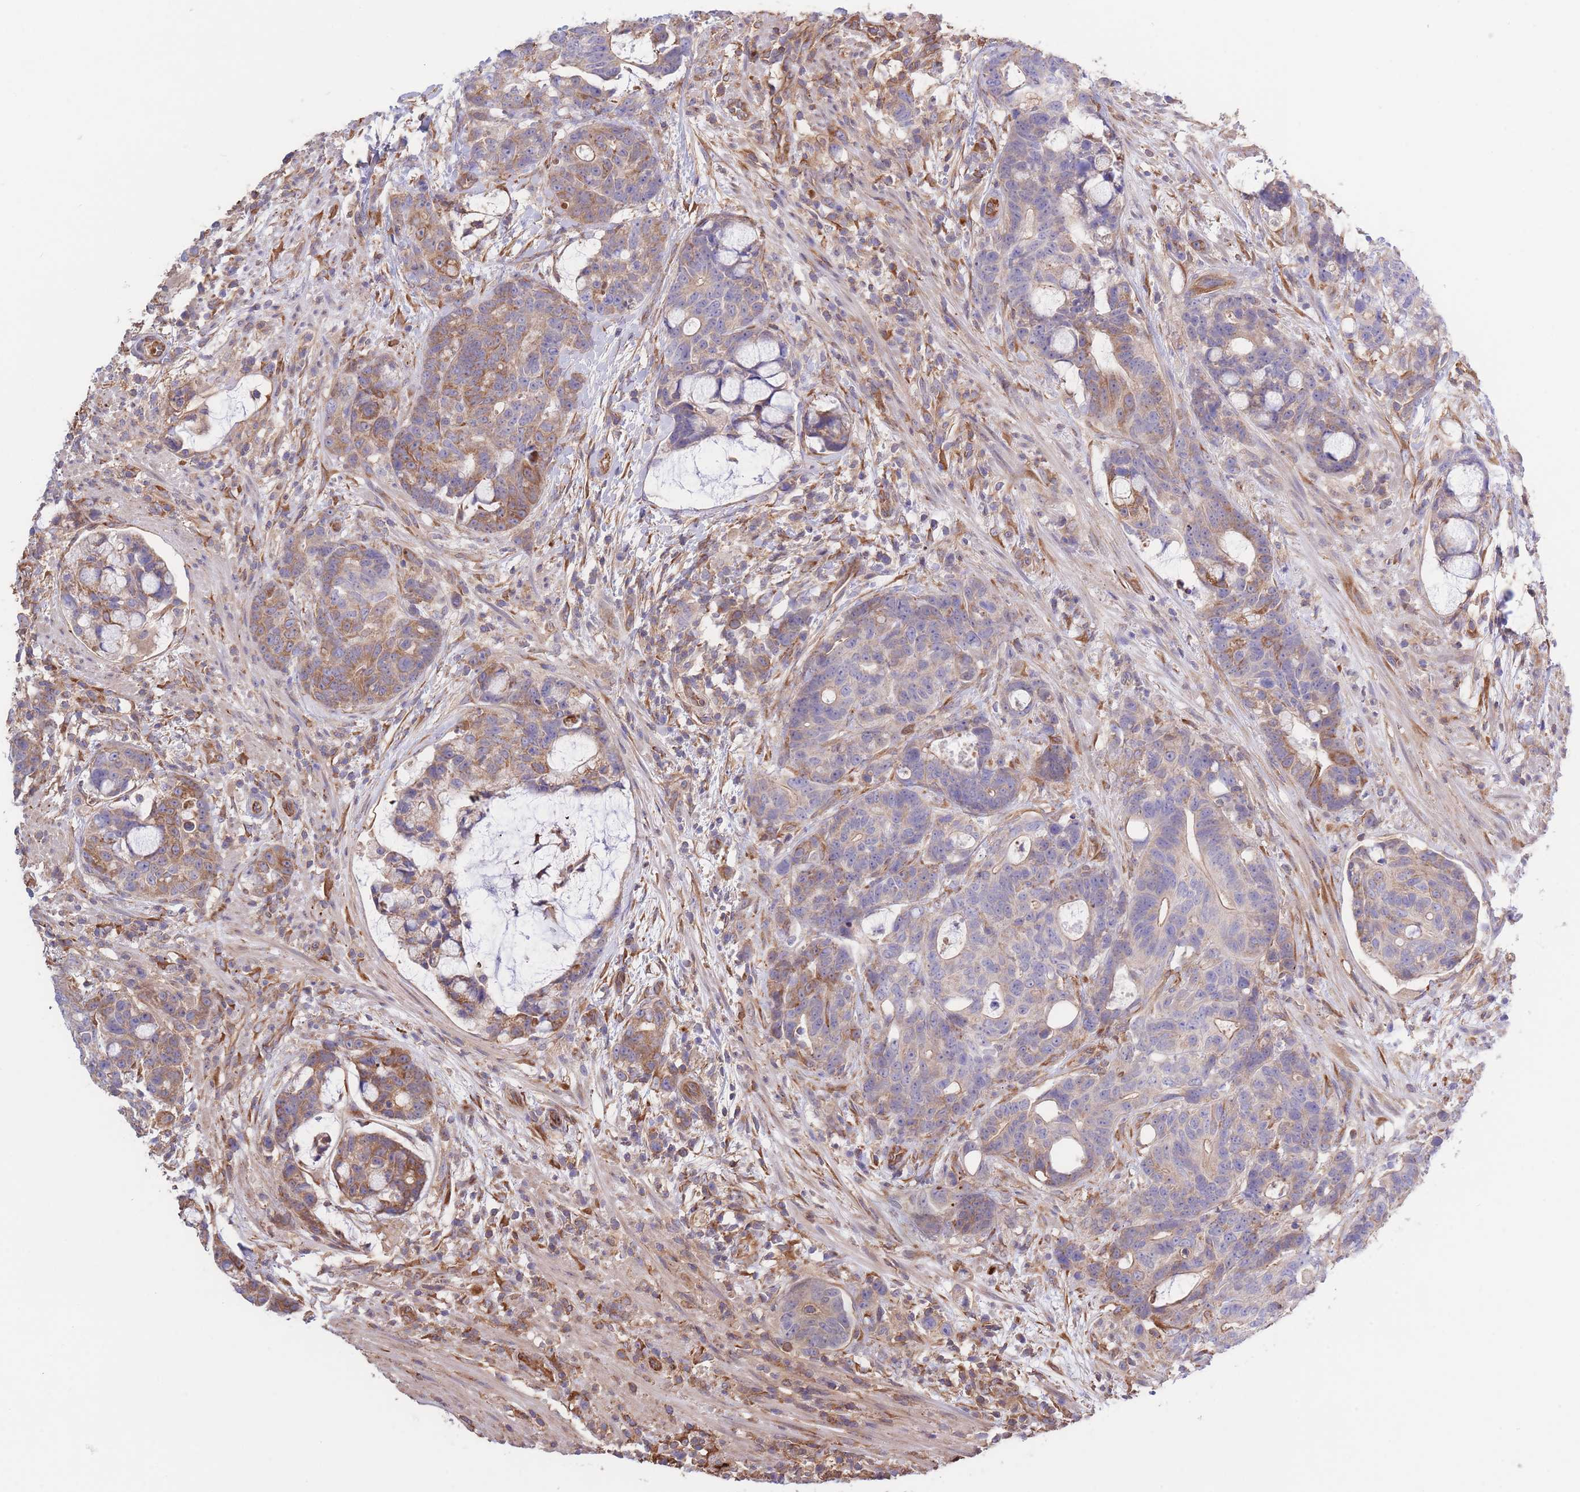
{"staining": {"intensity": "moderate", "quantity": "25%-75%", "location": "cytoplasmic/membranous"}, "tissue": "colorectal cancer", "cell_type": "Tumor cells", "image_type": "cancer", "snomed": [{"axis": "morphology", "description": "Adenocarcinoma, NOS"}, {"axis": "topography", "description": "Colon"}], "caption": "Colorectal cancer (adenocarcinoma) tissue demonstrates moderate cytoplasmic/membranous positivity in about 25%-75% of tumor cells, visualized by immunohistochemistry.", "gene": "LRRN4CL", "patient": {"sex": "female", "age": 82}}